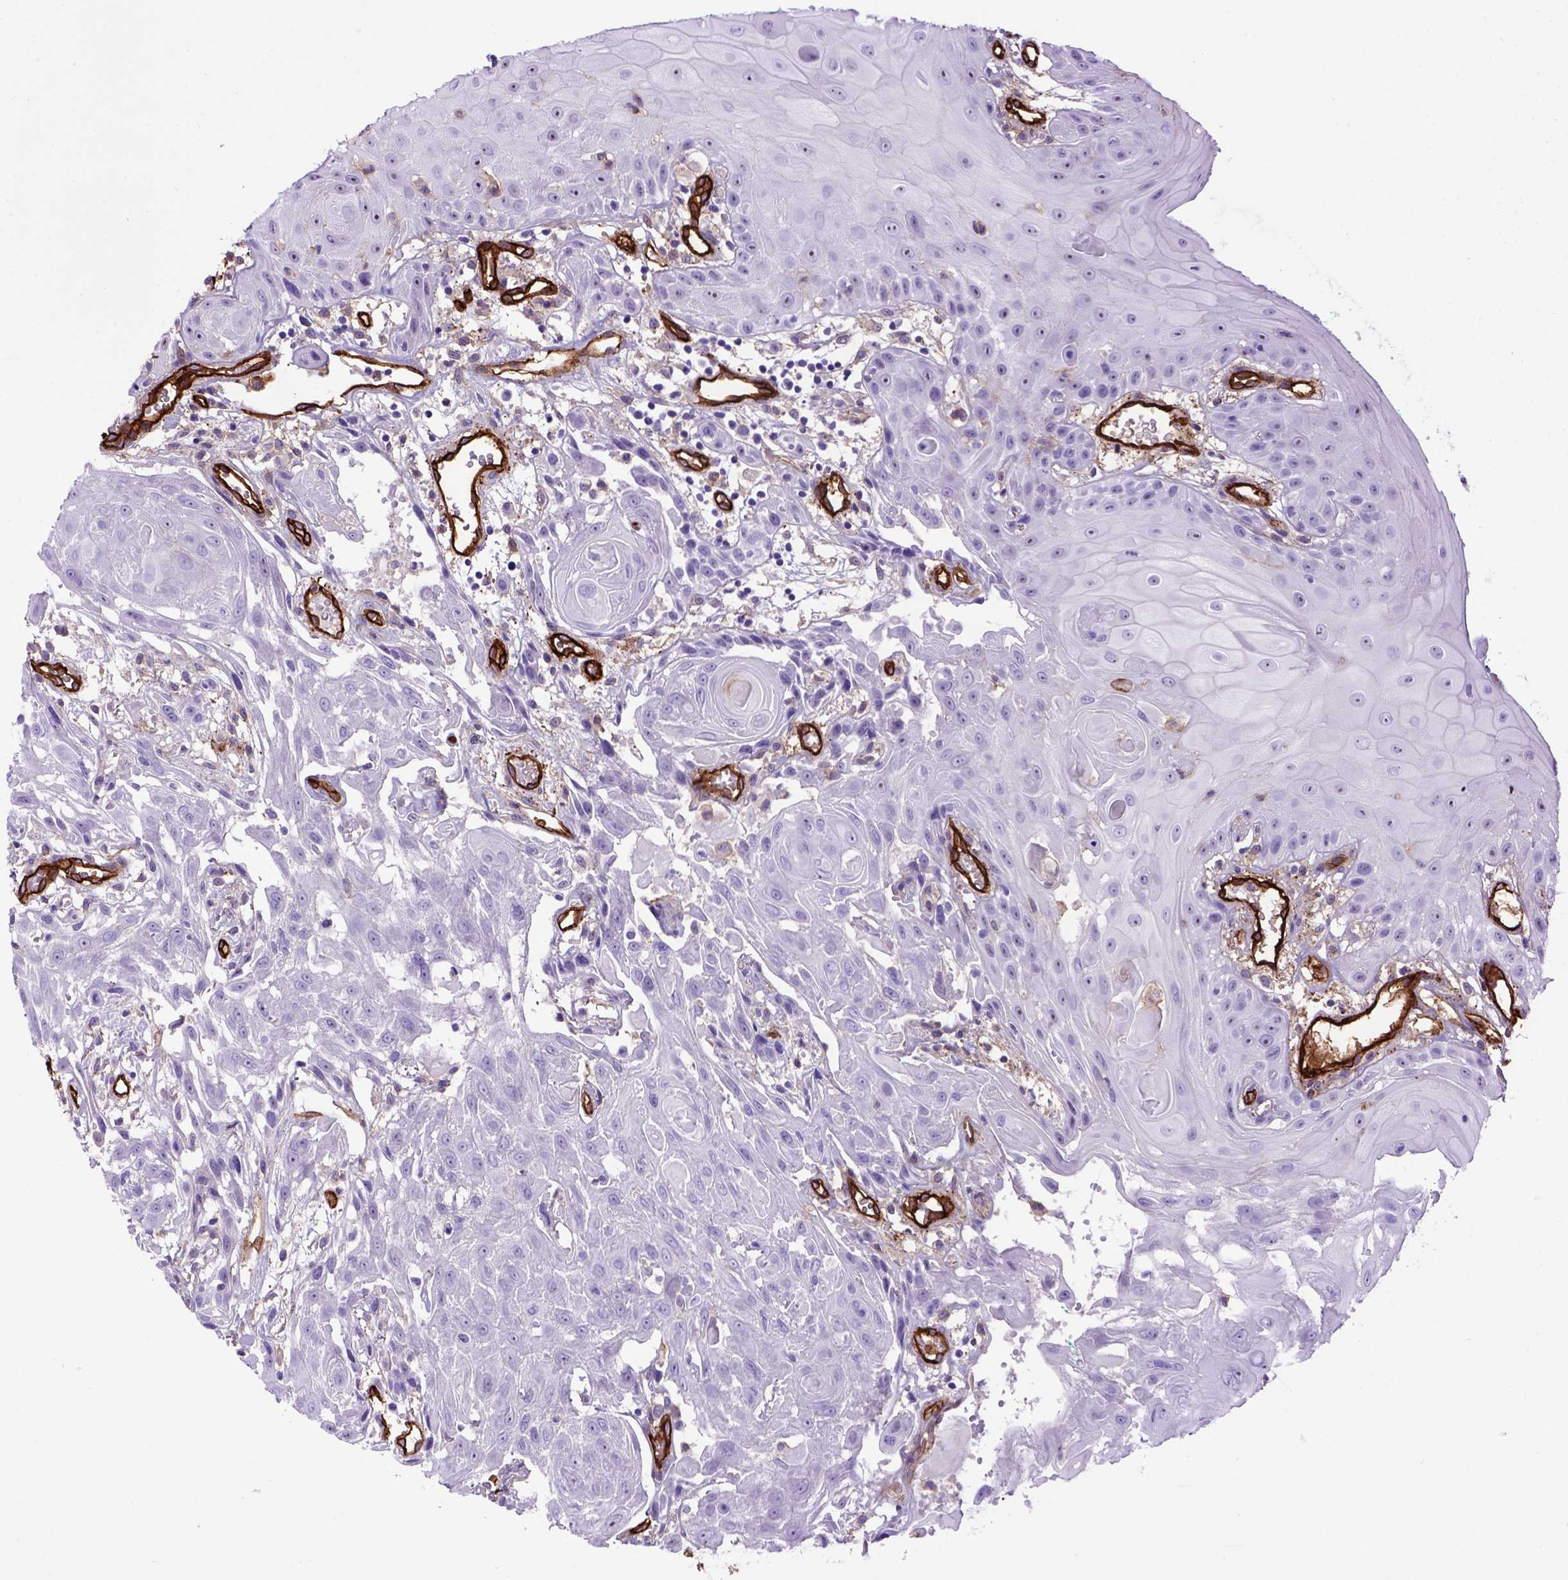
{"staining": {"intensity": "negative", "quantity": "none", "location": "none"}, "tissue": "head and neck cancer", "cell_type": "Tumor cells", "image_type": "cancer", "snomed": [{"axis": "morphology", "description": "Normal tissue, NOS"}, {"axis": "morphology", "description": "Squamous cell carcinoma, NOS"}, {"axis": "topography", "description": "Oral tissue"}, {"axis": "topography", "description": "Salivary gland"}, {"axis": "topography", "description": "Head-Neck"}], "caption": "High power microscopy micrograph of an immunohistochemistry (IHC) micrograph of head and neck cancer, revealing no significant staining in tumor cells.", "gene": "ENG", "patient": {"sex": "female", "age": 62}}